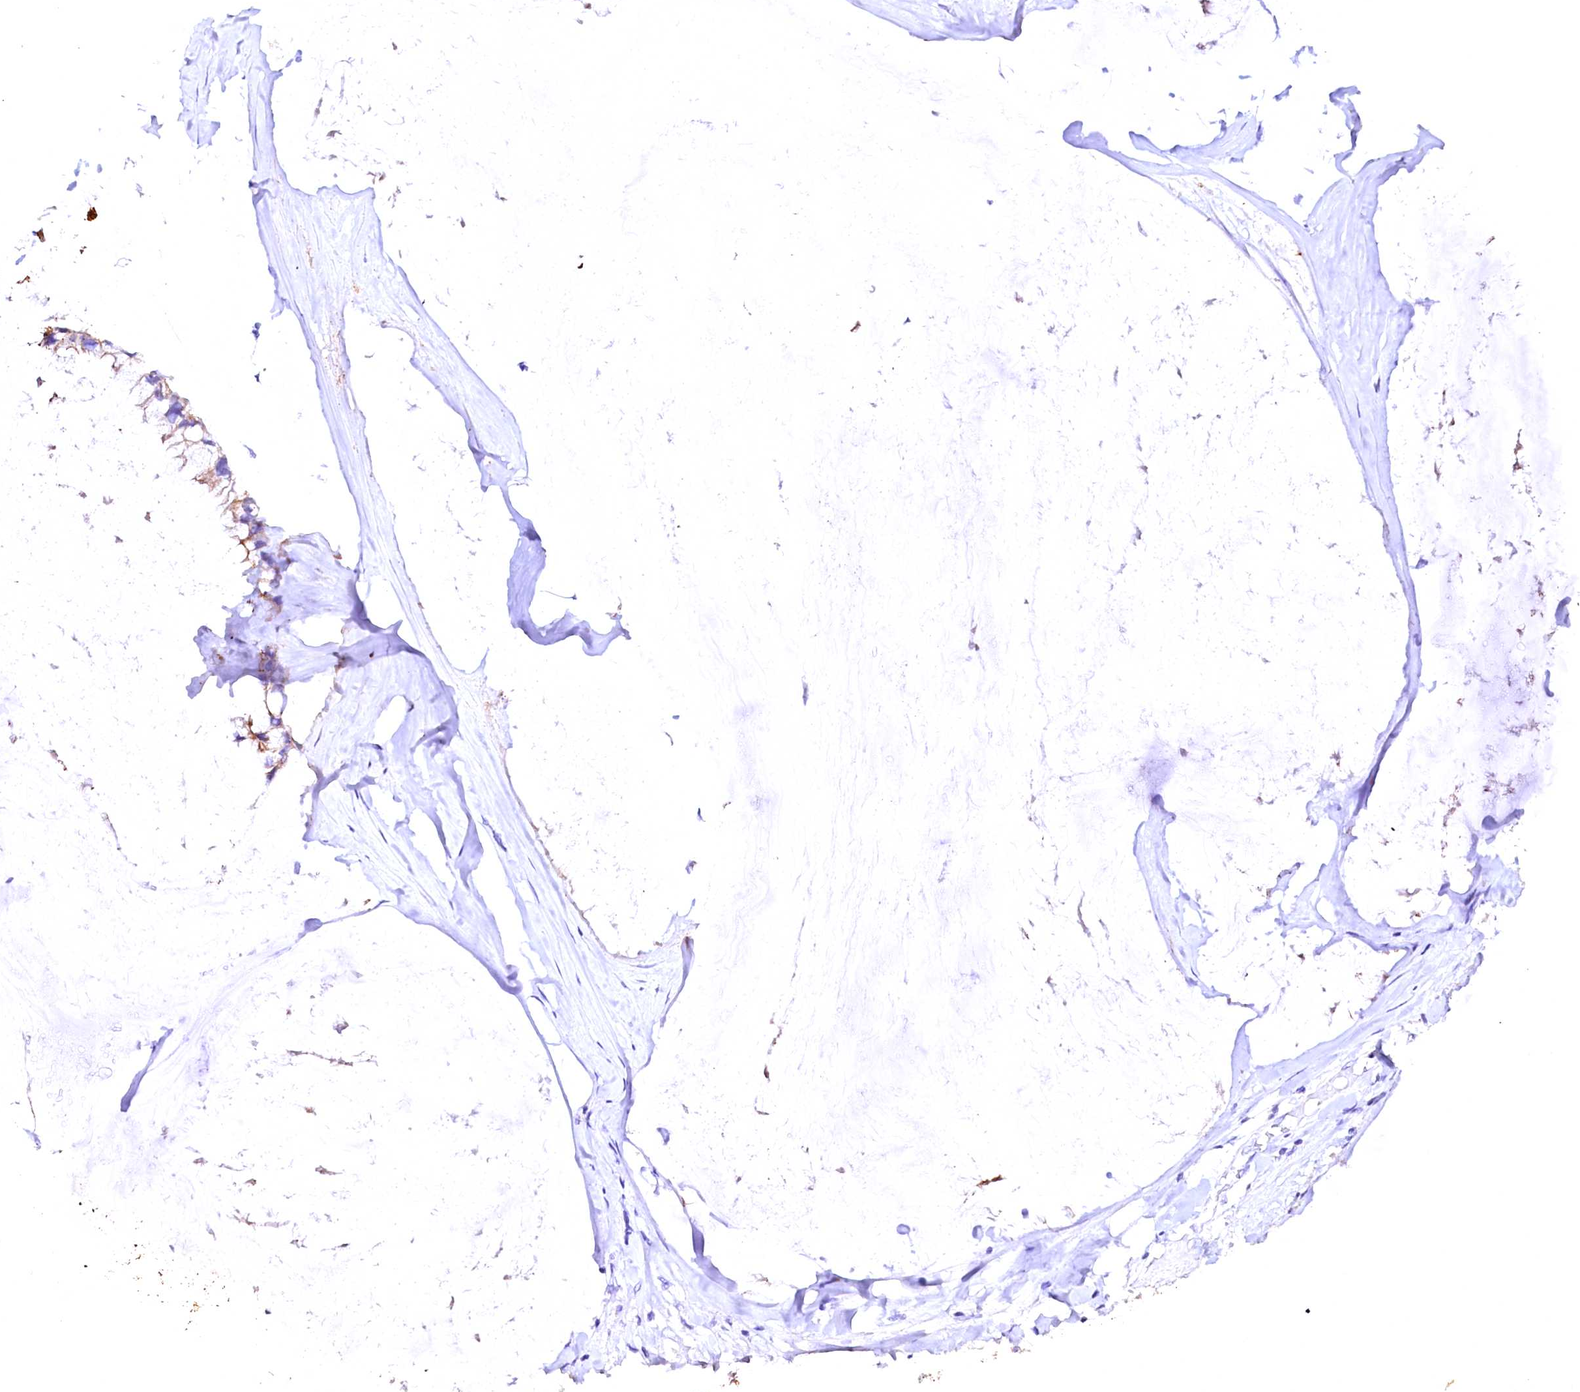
{"staining": {"intensity": "moderate", "quantity": "25%-75%", "location": "cytoplasmic/membranous"}, "tissue": "ovarian cancer", "cell_type": "Tumor cells", "image_type": "cancer", "snomed": [{"axis": "morphology", "description": "Cystadenocarcinoma, mucinous, NOS"}, {"axis": "topography", "description": "Ovary"}], "caption": "About 25%-75% of tumor cells in mucinous cystadenocarcinoma (ovarian) show moderate cytoplasmic/membranous protein positivity as visualized by brown immunohistochemical staining.", "gene": "VPS36", "patient": {"sex": "female", "age": 39}}